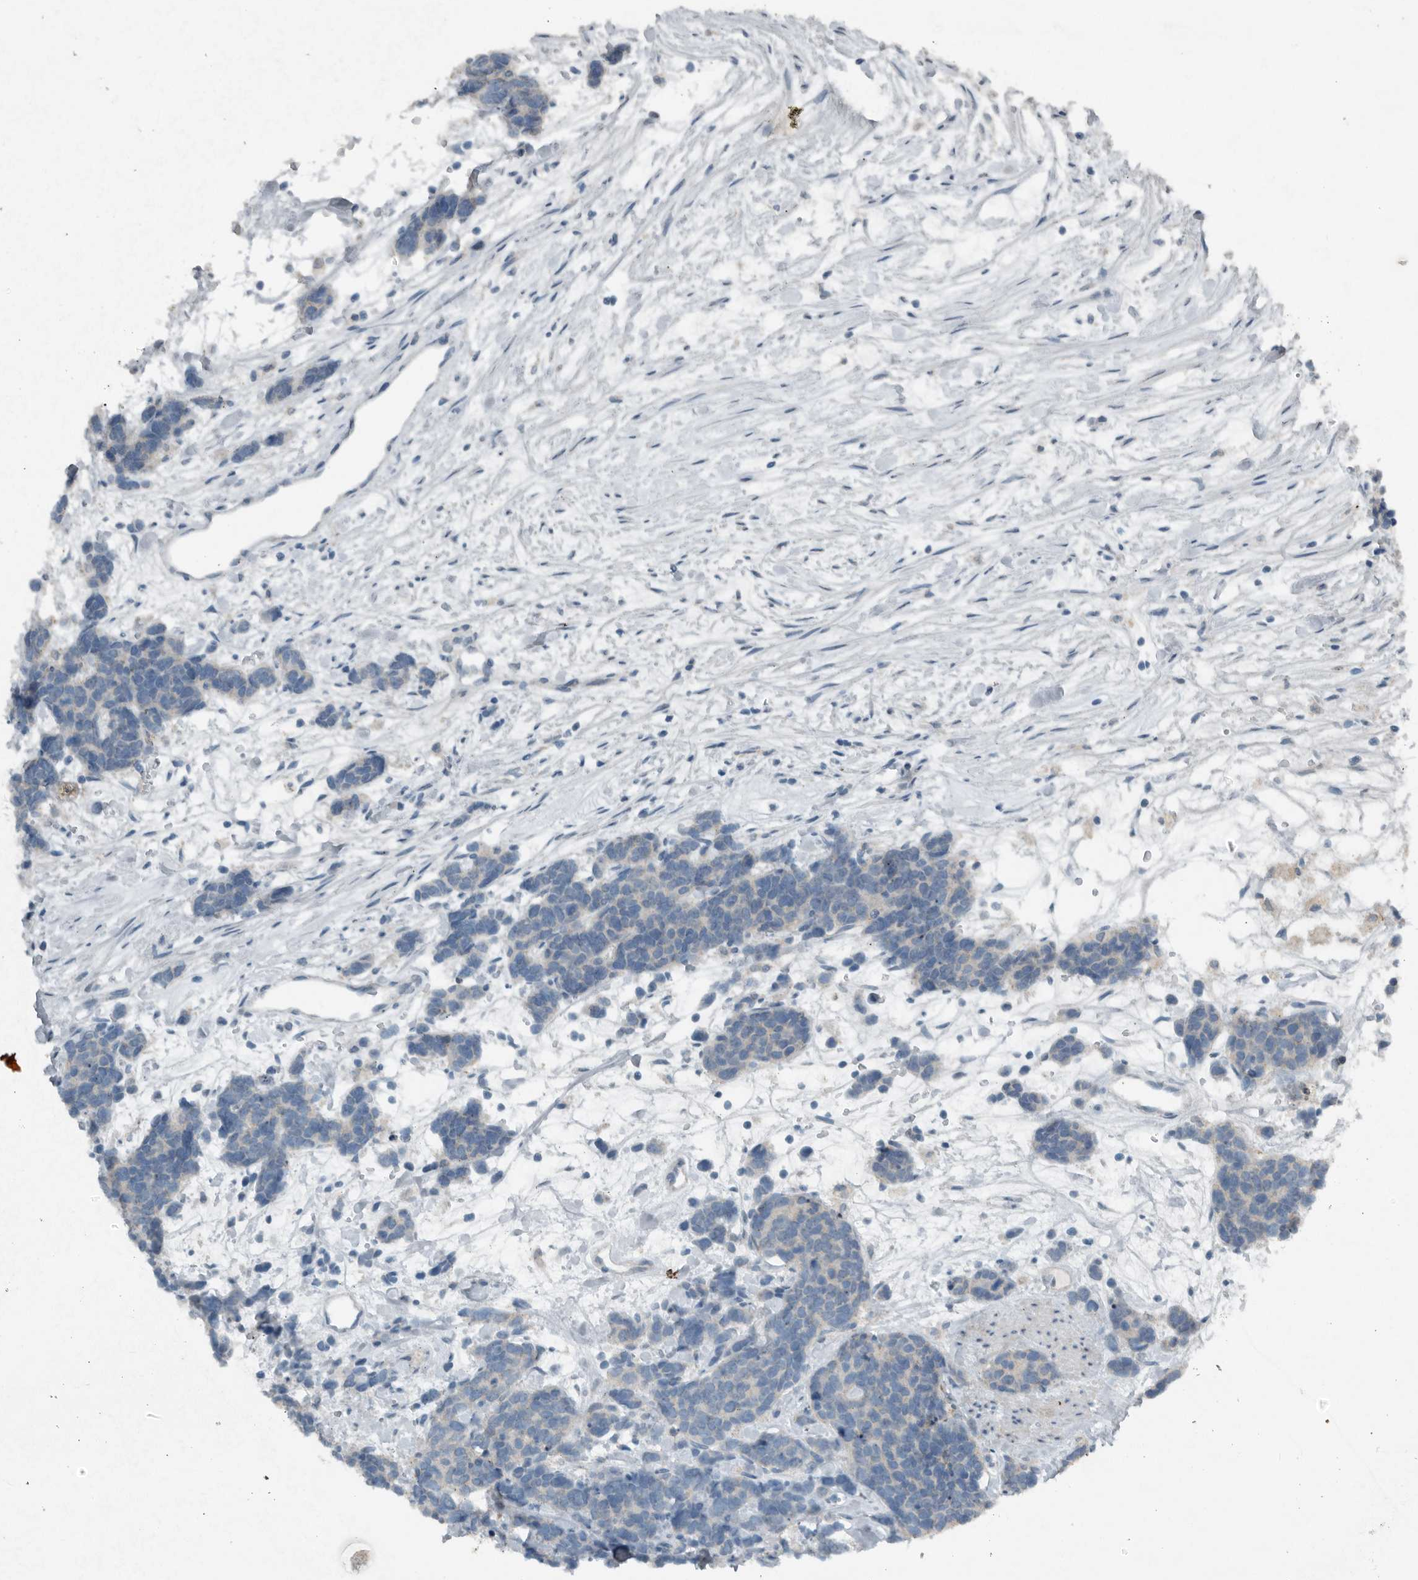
{"staining": {"intensity": "negative", "quantity": "none", "location": "none"}, "tissue": "carcinoid", "cell_type": "Tumor cells", "image_type": "cancer", "snomed": [{"axis": "morphology", "description": "Carcinoma, NOS"}, {"axis": "morphology", "description": "Carcinoid, malignant, NOS"}, {"axis": "topography", "description": "Urinary bladder"}], "caption": "Immunohistochemistry (IHC) of human carcinoid (malignant) demonstrates no staining in tumor cells. (Brightfield microscopy of DAB (3,3'-diaminobenzidine) immunohistochemistry (IHC) at high magnification).", "gene": "IL20", "patient": {"sex": "male", "age": 57}}